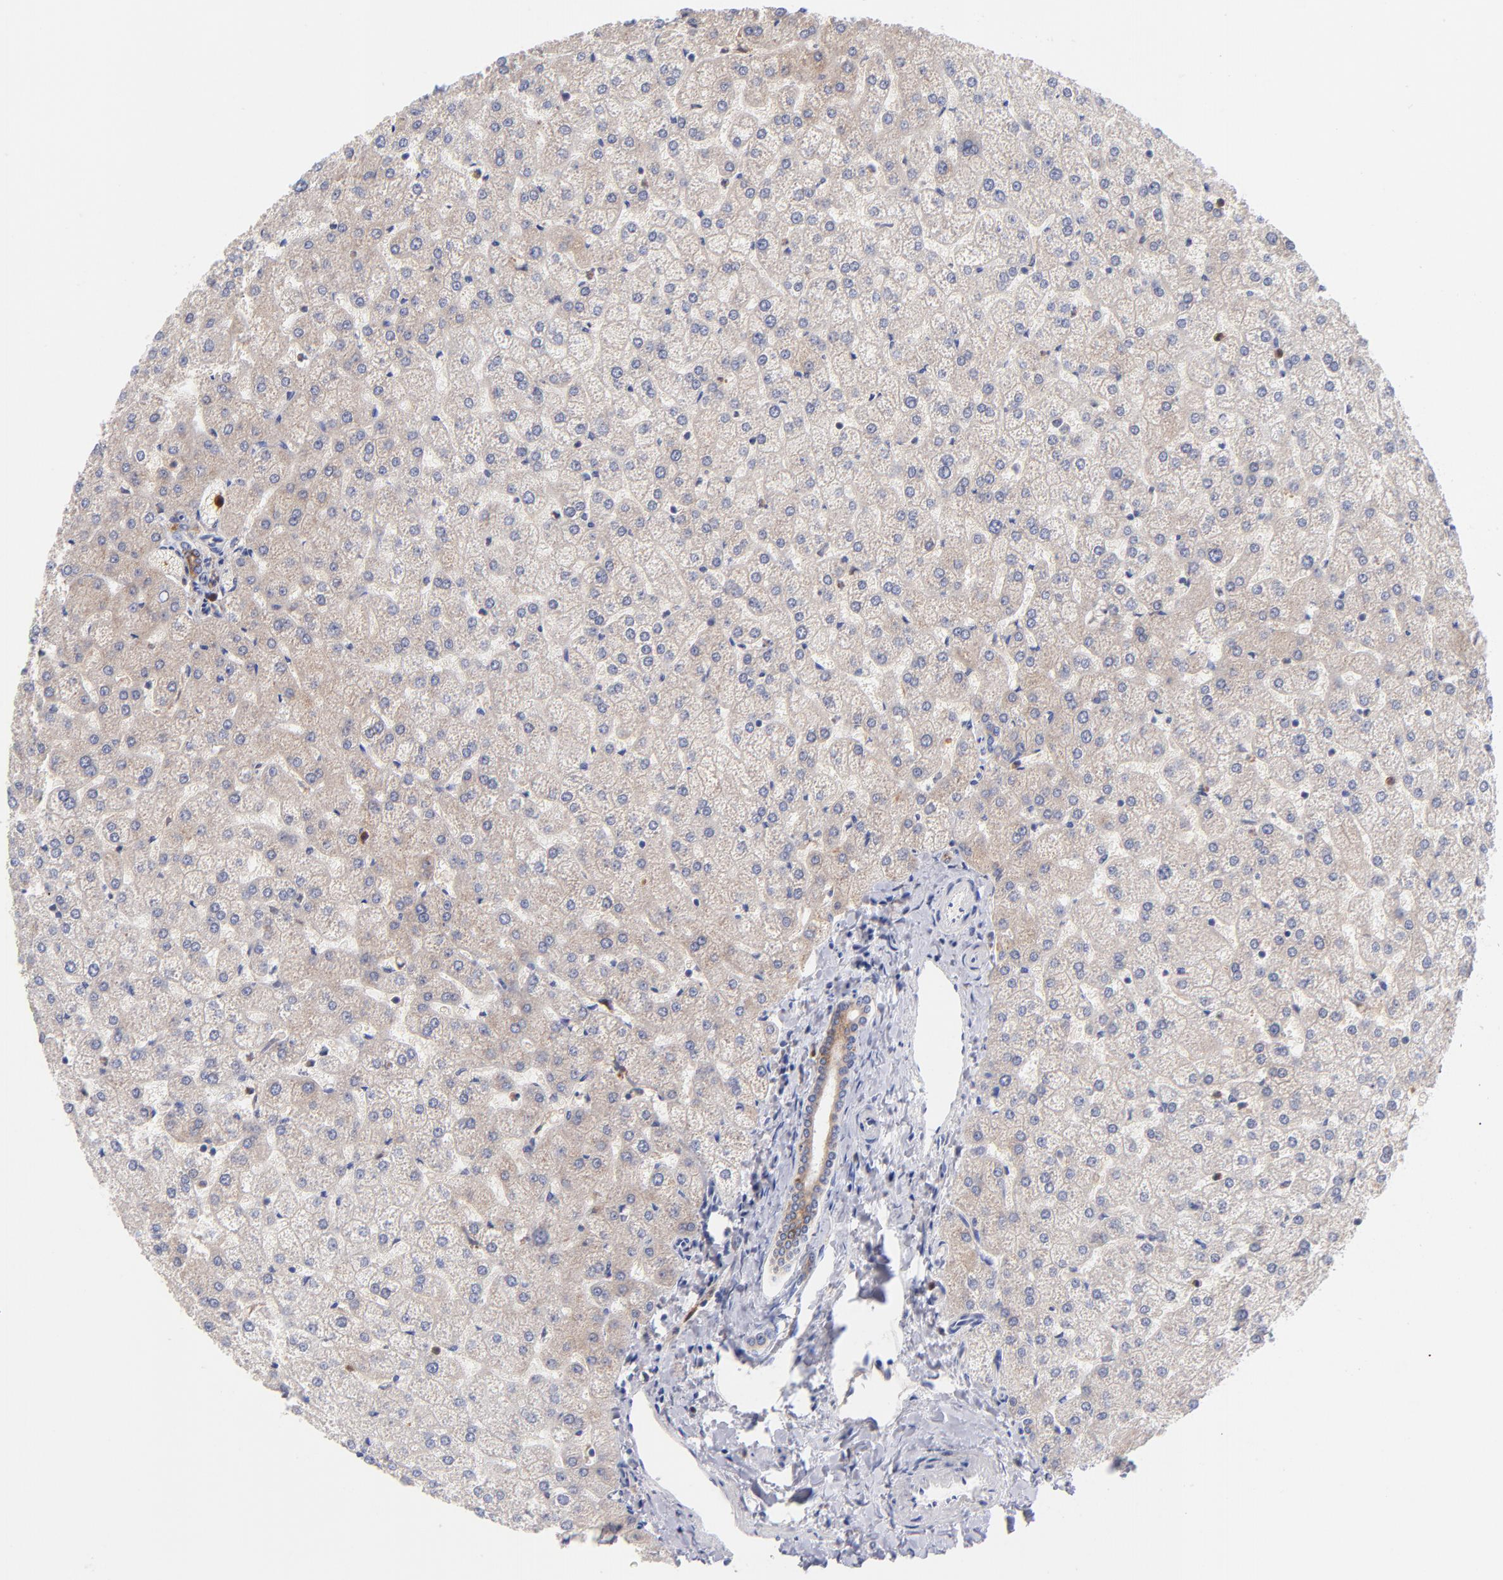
{"staining": {"intensity": "weak", "quantity": ">75%", "location": "cytoplasmic/membranous"}, "tissue": "liver", "cell_type": "Cholangiocytes", "image_type": "normal", "snomed": [{"axis": "morphology", "description": "Normal tissue, NOS"}, {"axis": "topography", "description": "Liver"}], "caption": "The histopathology image demonstrates a brown stain indicating the presence of a protein in the cytoplasmic/membranous of cholangiocytes in liver. (Stains: DAB in brown, nuclei in blue, Microscopy: brightfield microscopy at high magnification).", "gene": "BID", "patient": {"sex": "female", "age": 32}}